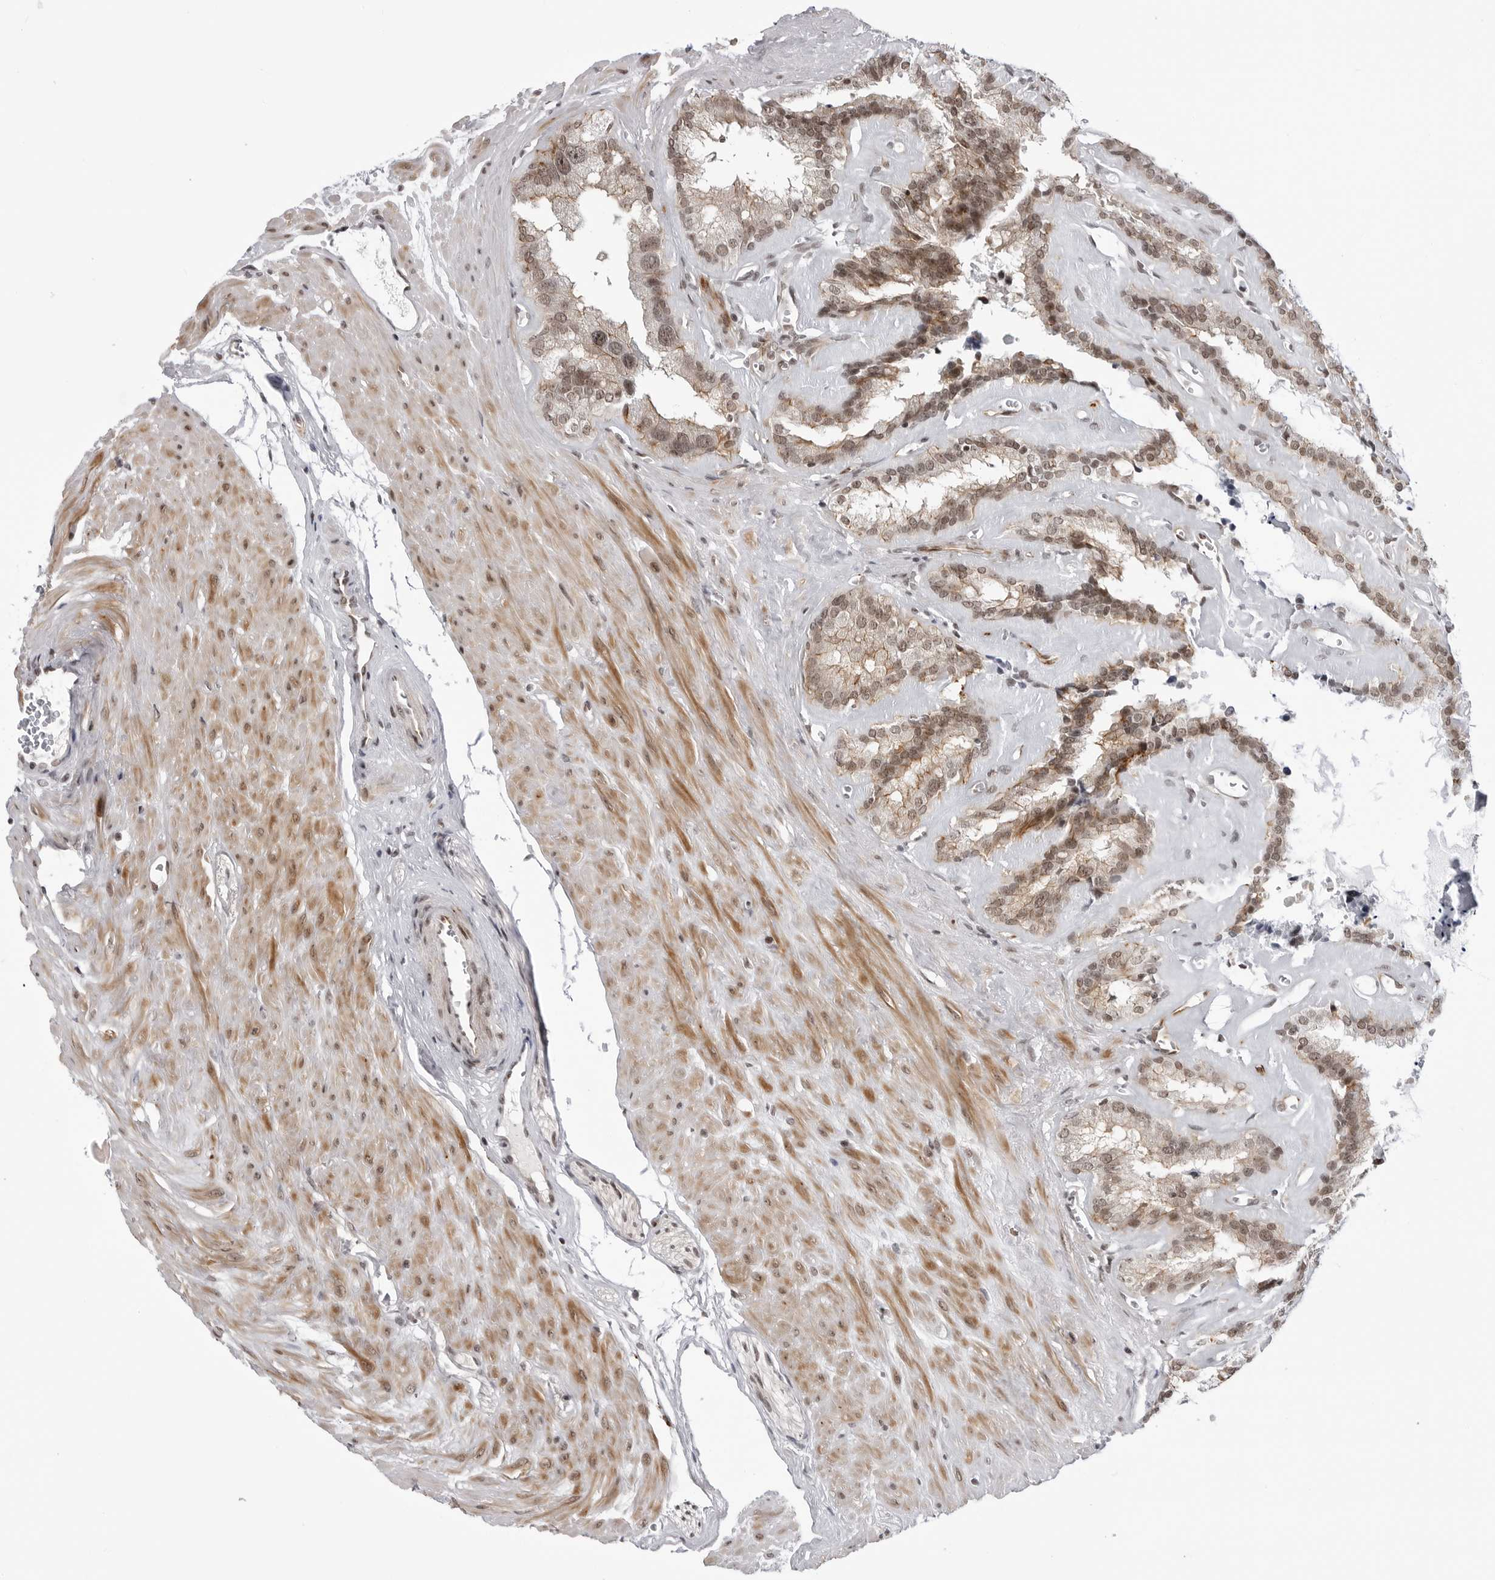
{"staining": {"intensity": "moderate", "quantity": ">75%", "location": "cytoplasmic/membranous,nuclear"}, "tissue": "seminal vesicle", "cell_type": "Glandular cells", "image_type": "normal", "snomed": [{"axis": "morphology", "description": "Normal tissue, NOS"}, {"axis": "topography", "description": "Prostate"}, {"axis": "topography", "description": "Seminal veicle"}], "caption": "The micrograph reveals a brown stain indicating the presence of a protein in the cytoplasmic/membranous,nuclear of glandular cells in seminal vesicle. Immunohistochemistry (ihc) stains the protein of interest in brown and the nuclei are stained blue.", "gene": "TRIM66", "patient": {"sex": "male", "age": 59}}